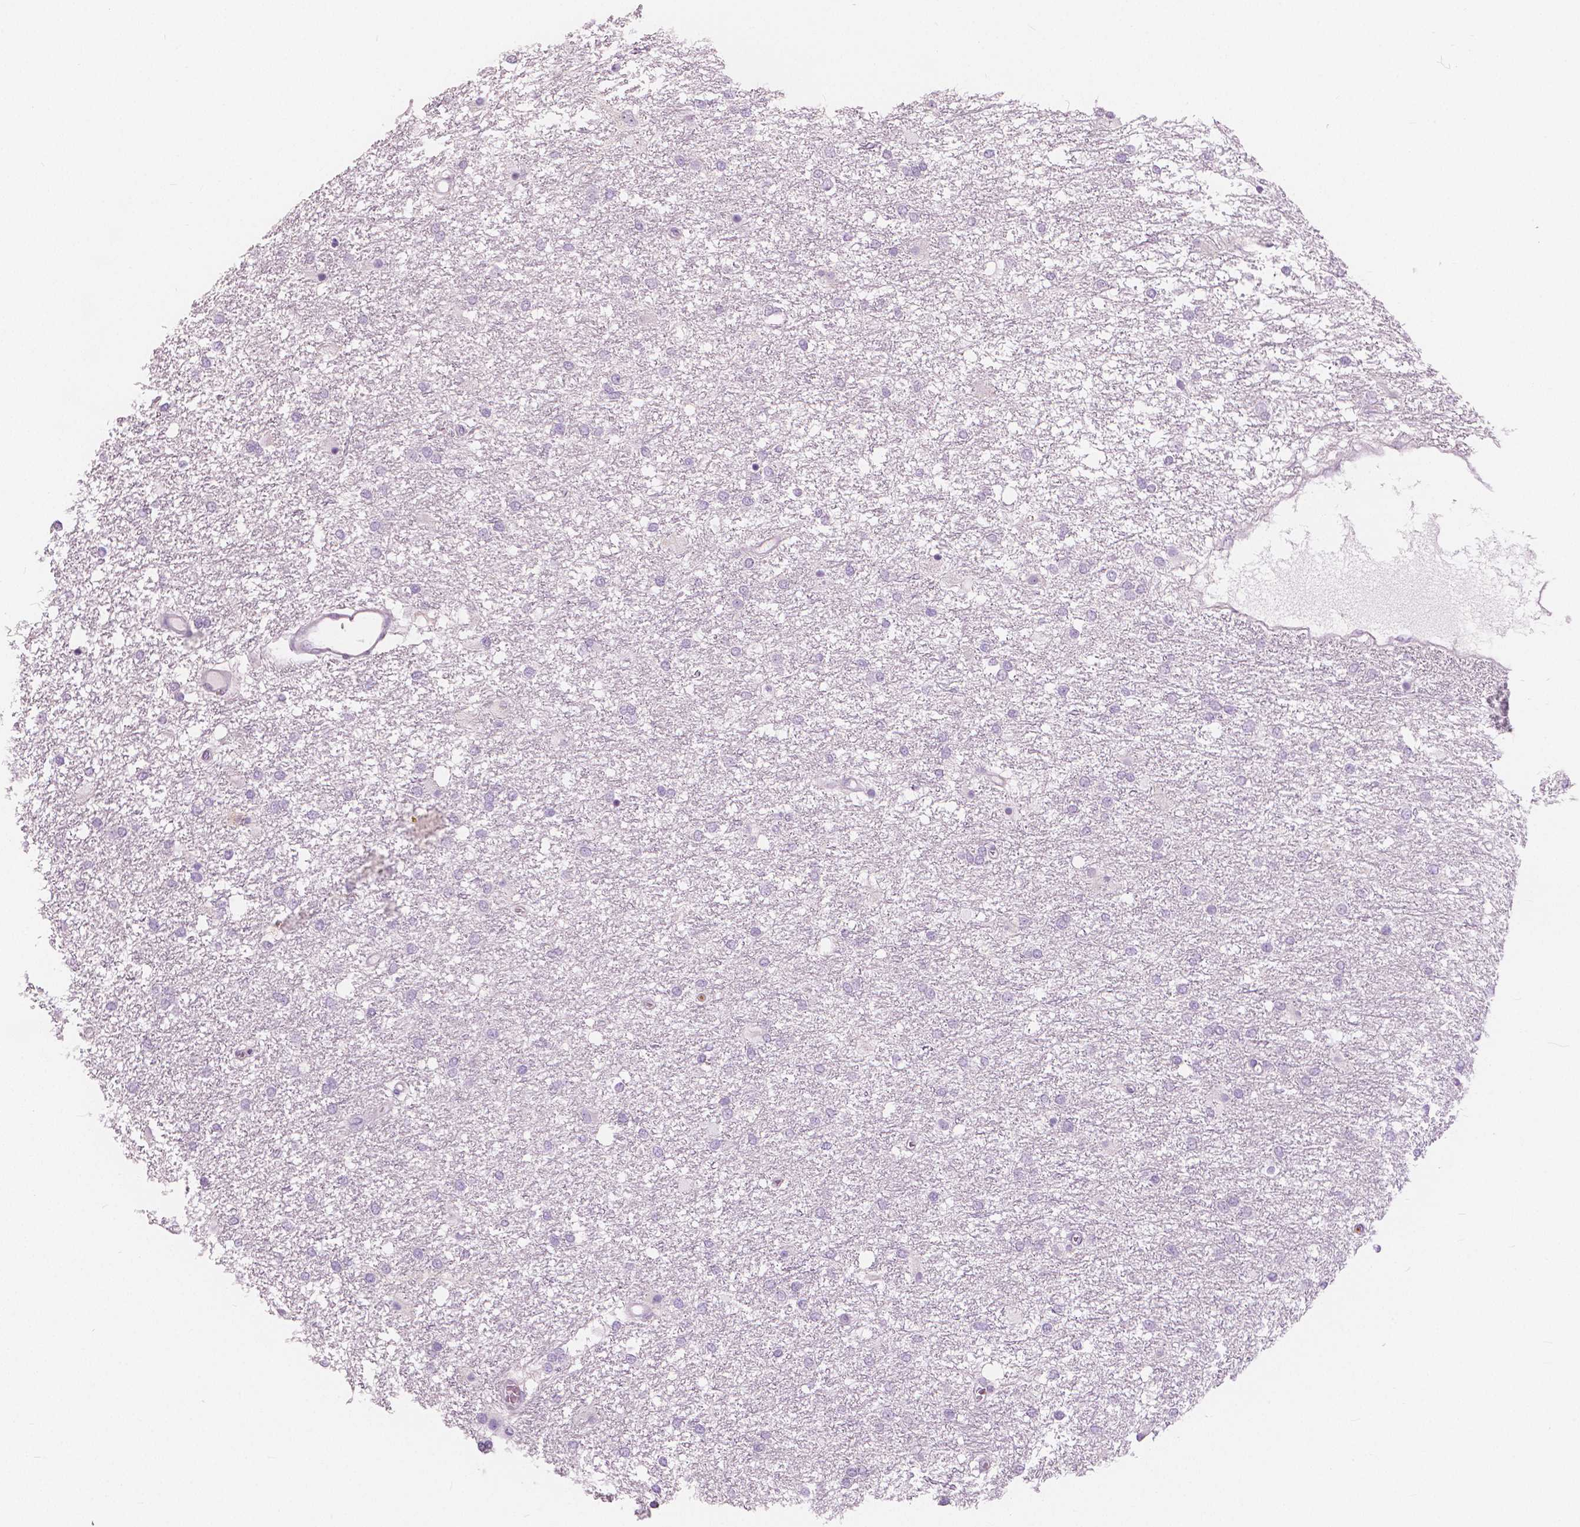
{"staining": {"intensity": "negative", "quantity": "none", "location": "none"}, "tissue": "glioma", "cell_type": "Tumor cells", "image_type": "cancer", "snomed": [{"axis": "morphology", "description": "Glioma, malignant, High grade"}, {"axis": "topography", "description": "Brain"}], "caption": "High power microscopy photomicrograph of an IHC histopathology image of malignant glioma (high-grade), revealing no significant expression in tumor cells.", "gene": "CXCR2", "patient": {"sex": "female", "age": 61}}